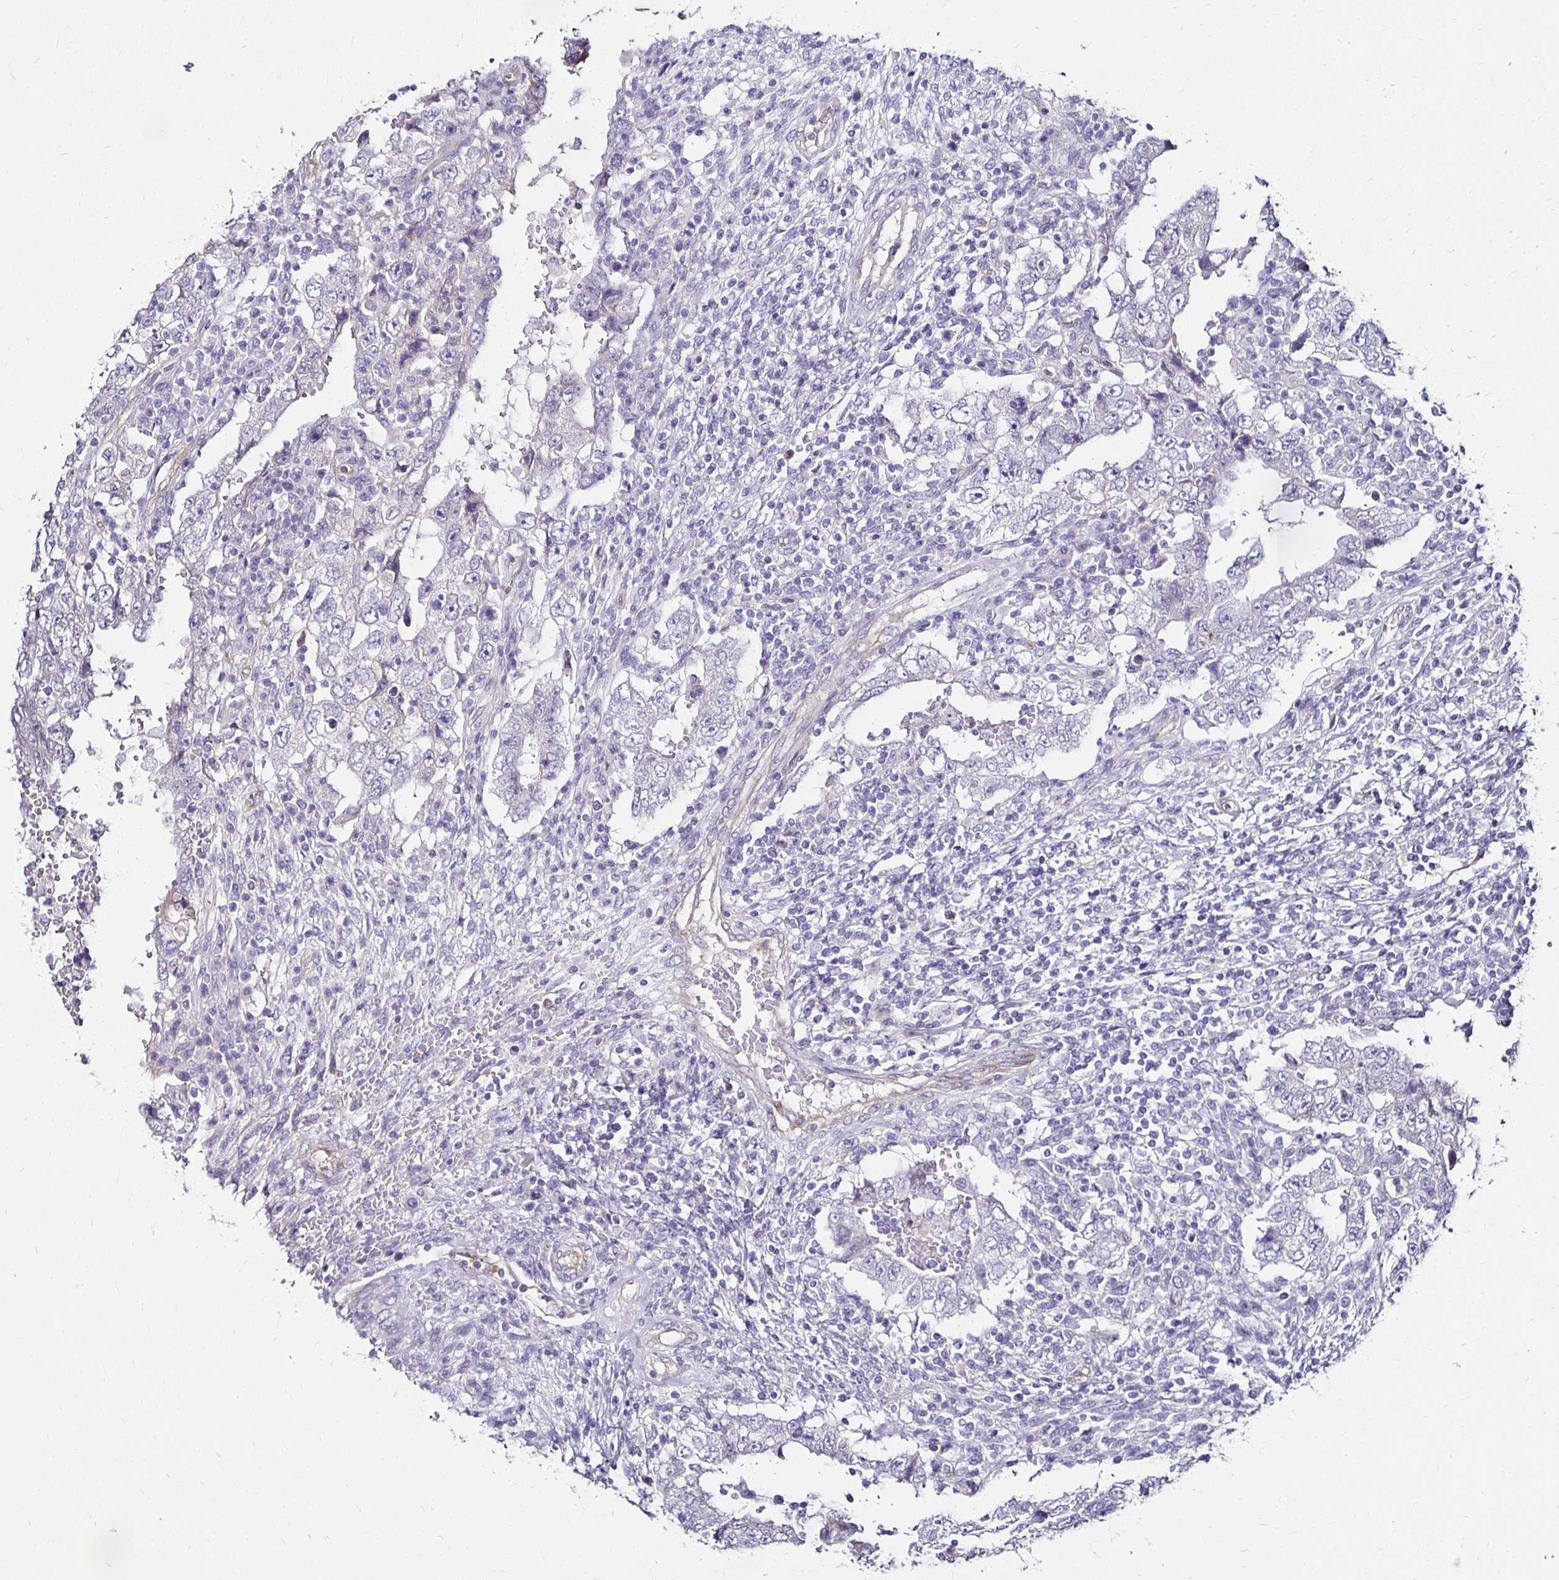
{"staining": {"intensity": "negative", "quantity": "none", "location": "none"}, "tissue": "testis cancer", "cell_type": "Tumor cells", "image_type": "cancer", "snomed": [{"axis": "morphology", "description": "Carcinoma, Embryonal, NOS"}, {"axis": "topography", "description": "Testis"}], "caption": "An IHC micrograph of testis cancer is shown. There is no staining in tumor cells of testis cancer.", "gene": "ITGB1", "patient": {"sex": "male", "age": 26}}